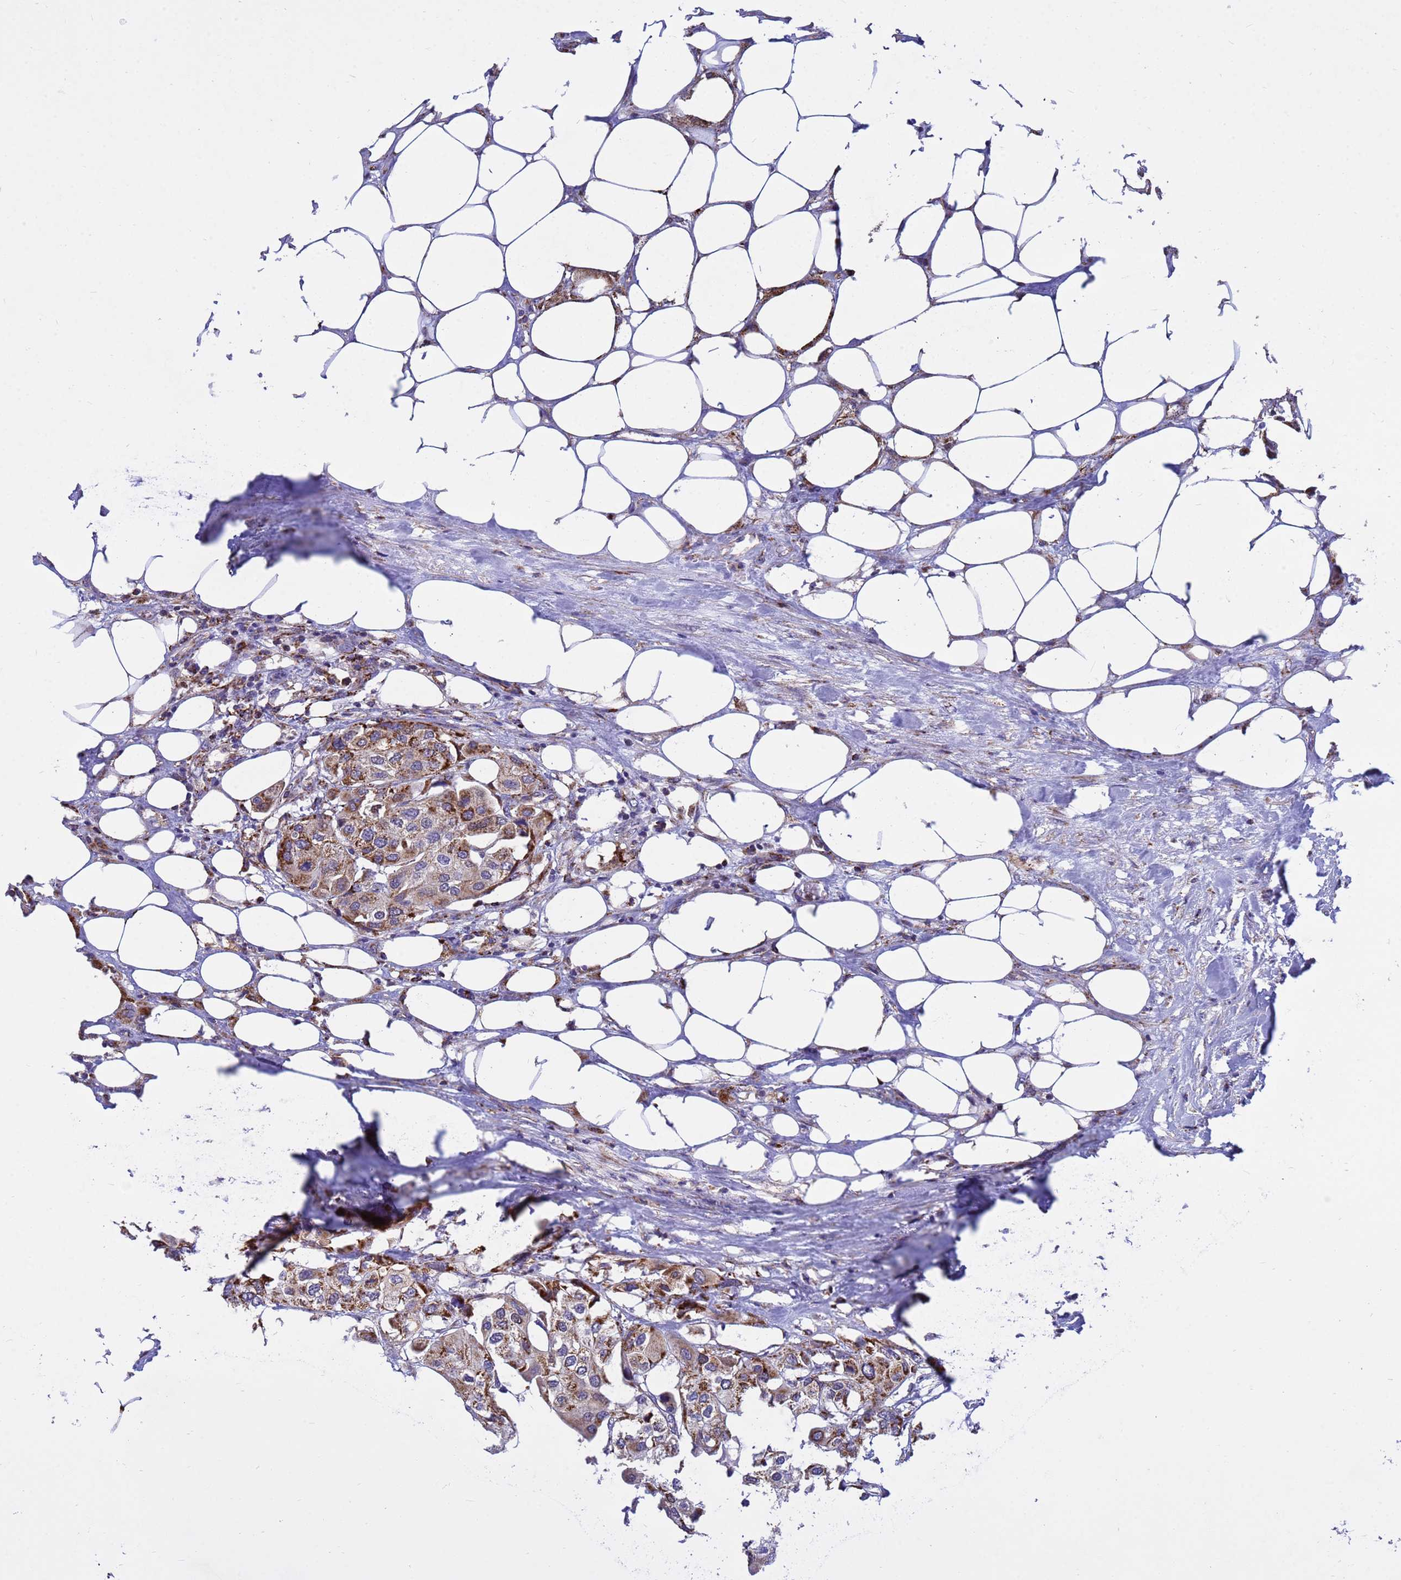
{"staining": {"intensity": "moderate", "quantity": ">75%", "location": "cytoplasmic/membranous"}, "tissue": "urothelial cancer", "cell_type": "Tumor cells", "image_type": "cancer", "snomed": [{"axis": "morphology", "description": "Urothelial carcinoma, High grade"}, {"axis": "topography", "description": "Urinary bladder"}], "caption": "Immunohistochemical staining of human urothelial cancer displays medium levels of moderate cytoplasmic/membranous expression in about >75% of tumor cells.", "gene": "TUBGCP3", "patient": {"sex": "male", "age": 64}}